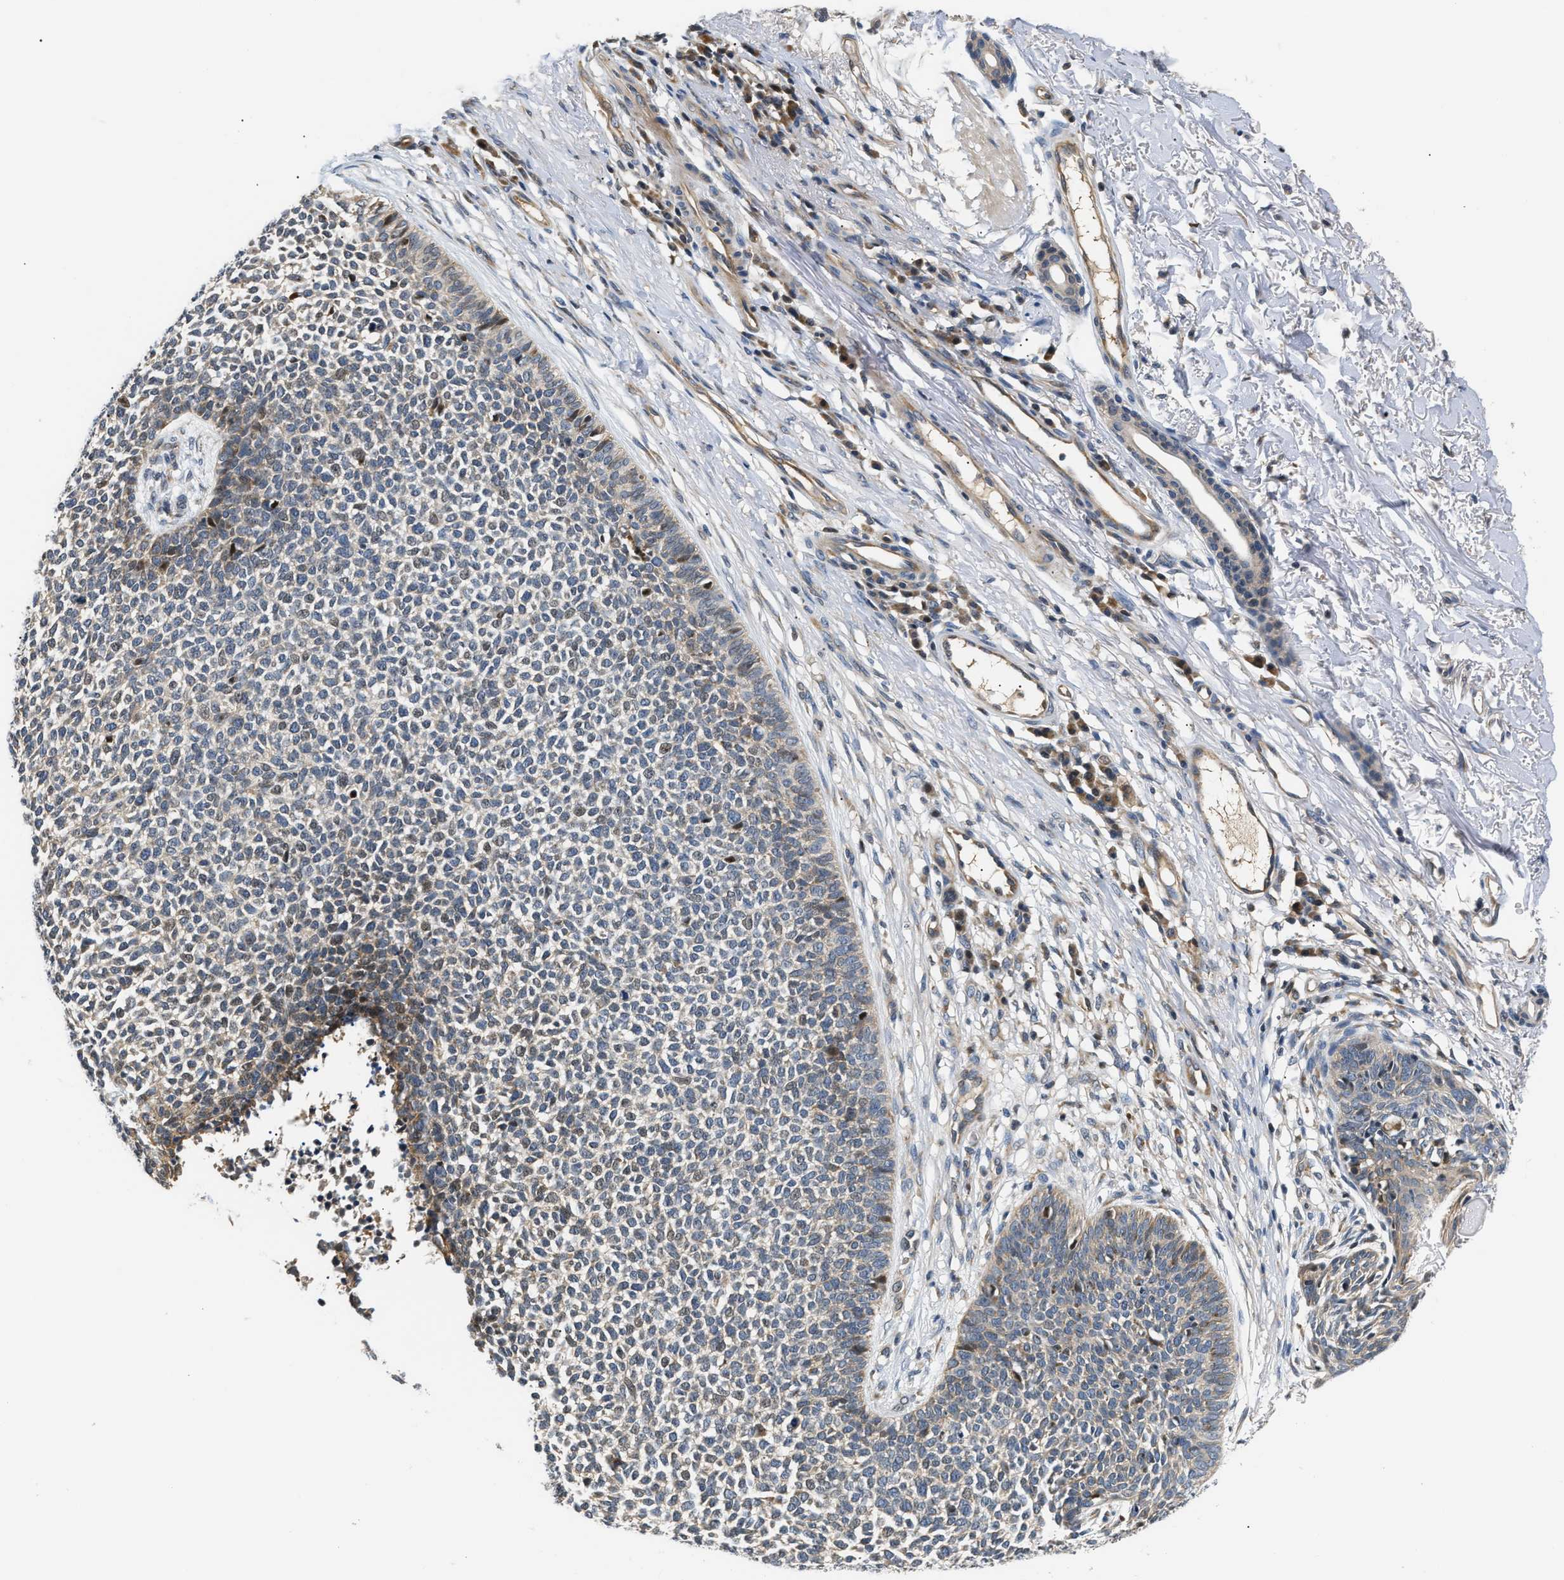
{"staining": {"intensity": "moderate", "quantity": "25%-75%", "location": "cytoplasmic/membranous"}, "tissue": "skin cancer", "cell_type": "Tumor cells", "image_type": "cancer", "snomed": [{"axis": "morphology", "description": "Basal cell carcinoma"}, {"axis": "topography", "description": "Skin"}], "caption": "Moderate cytoplasmic/membranous protein staining is present in approximately 25%-75% of tumor cells in skin basal cell carcinoma. The protein is shown in brown color, while the nuclei are stained blue.", "gene": "TNIP2", "patient": {"sex": "female", "age": 84}}